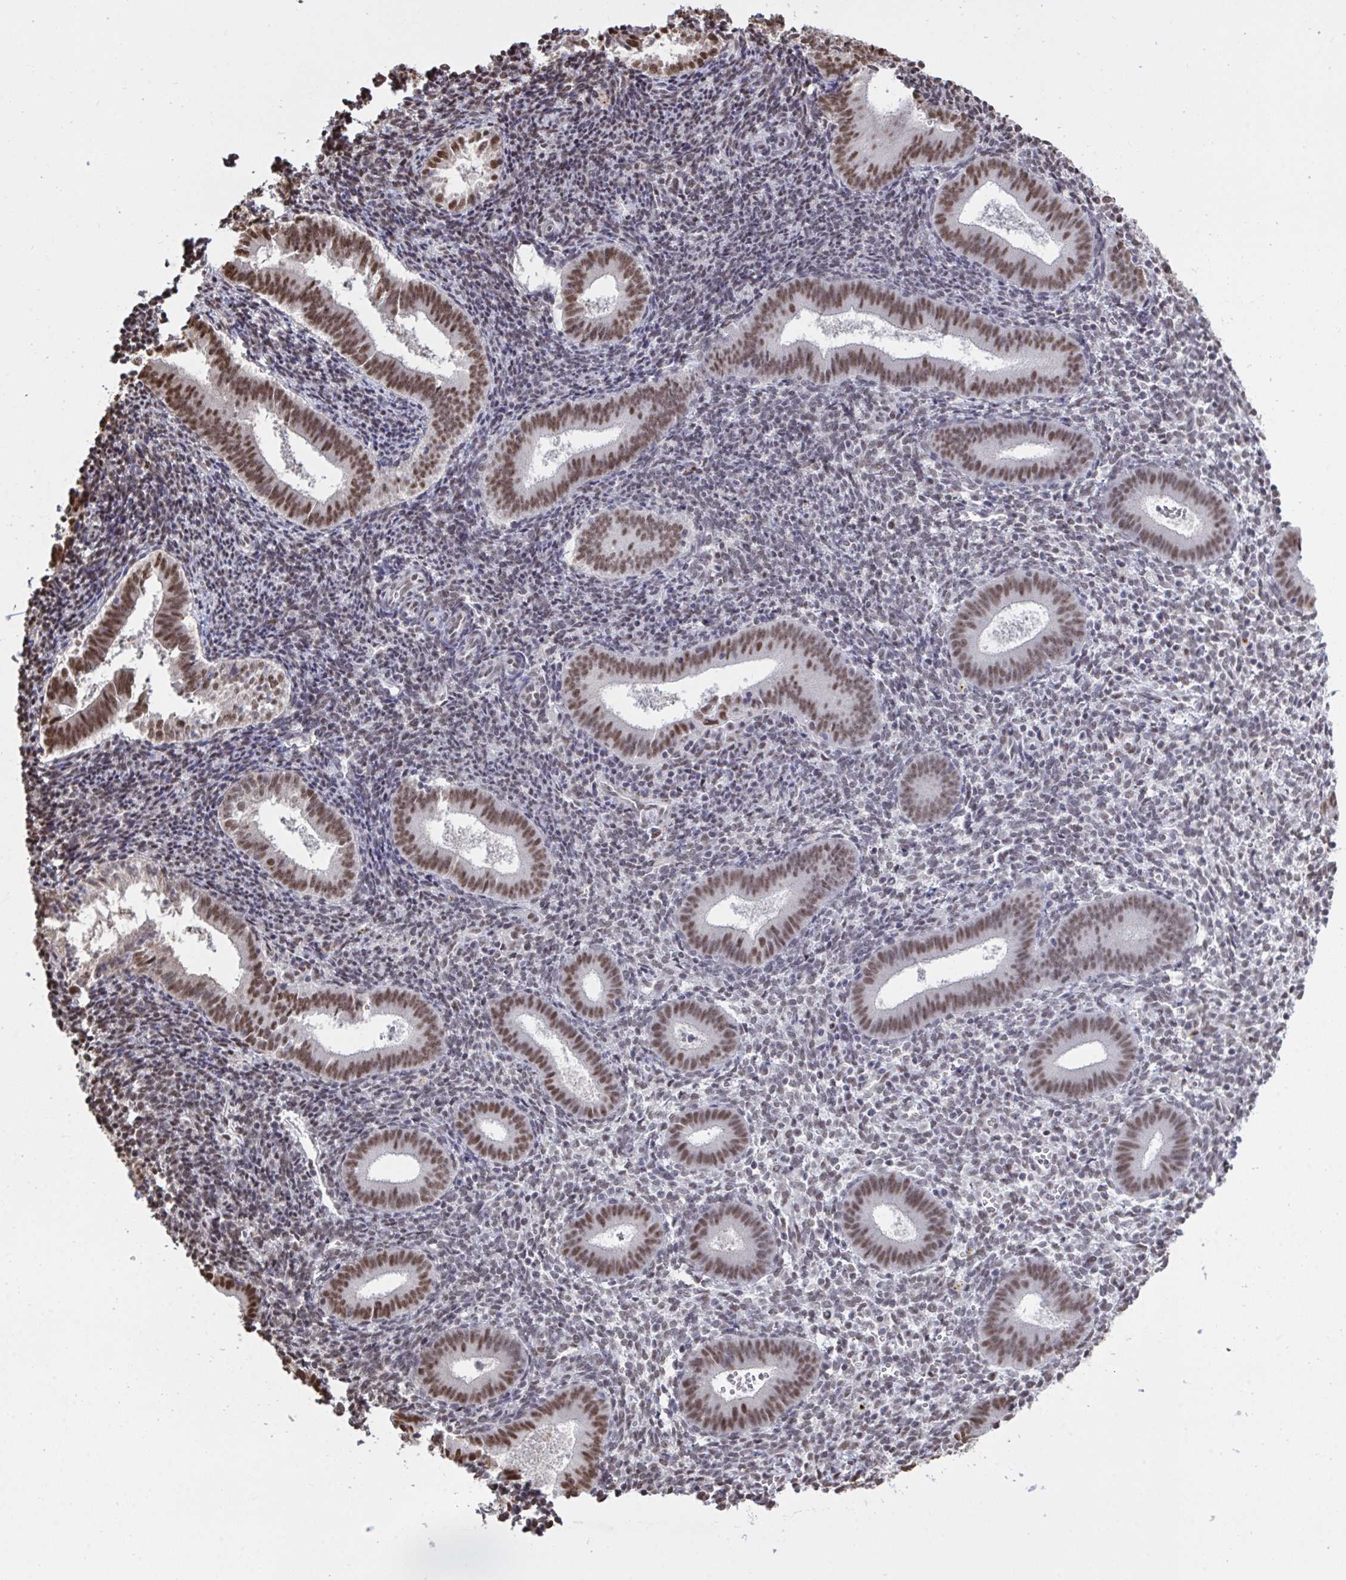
{"staining": {"intensity": "weak", "quantity": "25%-75%", "location": "nuclear"}, "tissue": "endometrium", "cell_type": "Cells in endometrial stroma", "image_type": "normal", "snomed": [{"axis": "morphology", "description": "Normal tissue, NOS"}, {"axis": "topography", "description": "Endometrium"}], "caption": "Protein expression analysis of normal human endometrium reveals weak nuclear staining in about 25%-75% of cells in endometrial stroma. The staining was performed using DAB (3,3'-diaminobenzidine), with brown indicating positive protein expression. Nuclei are stained blue with hematoxylin.", "gene": "HNRNPDL", "patient": {"sex": "female", "age": 25}}